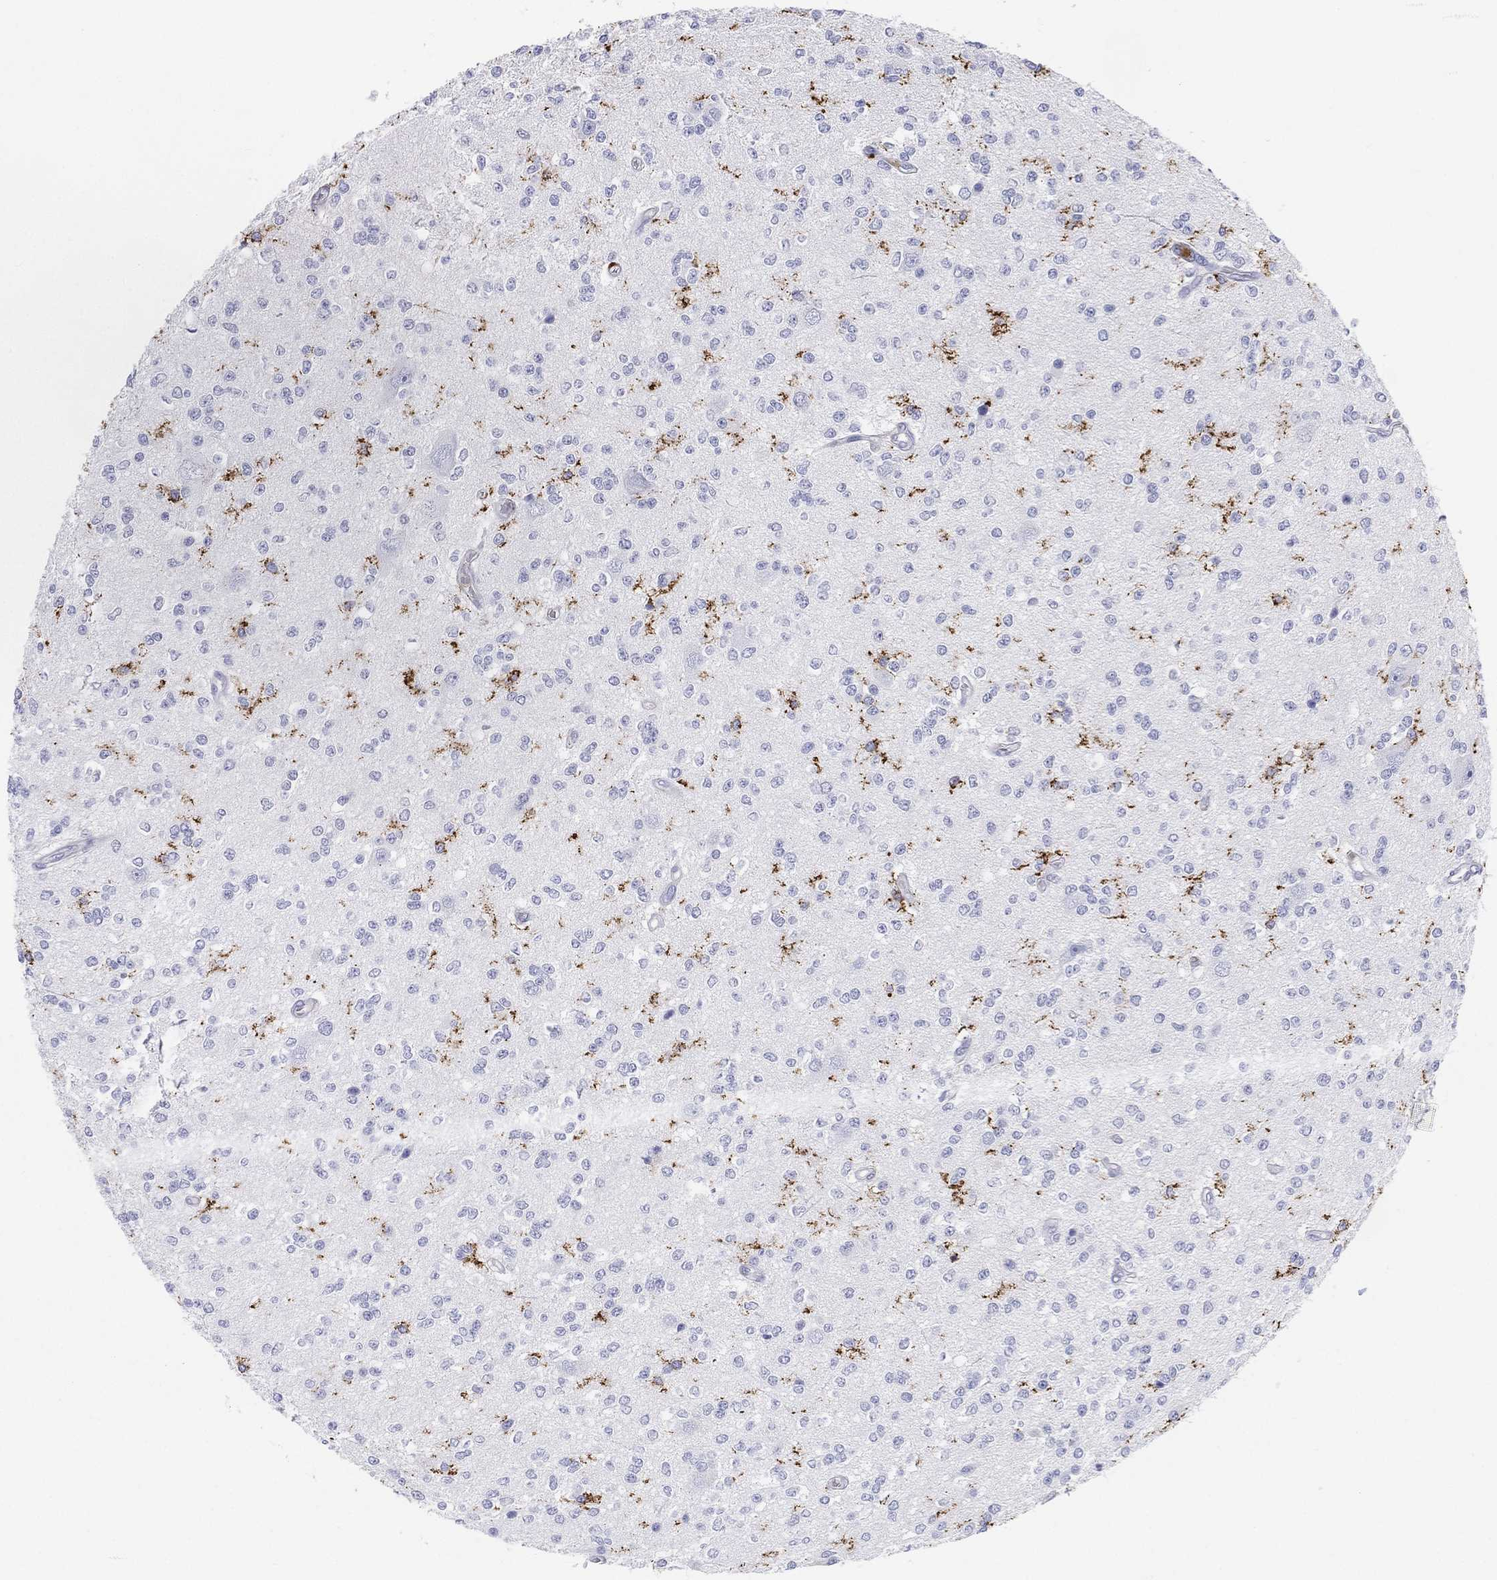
{"staining": {"intensity": "negative", "quantity": "none", "location": "none"}, "tissue": "glioma", "cell_type": "Tumor cells", "image_type": "cancer", "snomed": [{"axis": "morphology", "description": "Glioma, malignant, Low grade"}, {"axis": "topography", "description": "Brain"}], "caption": "Immunohistochemistry (IHC) photomicrograph of neoplastic tissue: human glioma stained with DAB (3,3'-diaminobenzidine) shows no significant protein positivity in tumor cells.", "gene": "SELPLG", "patient": {"sex": "male", "age": 67}}